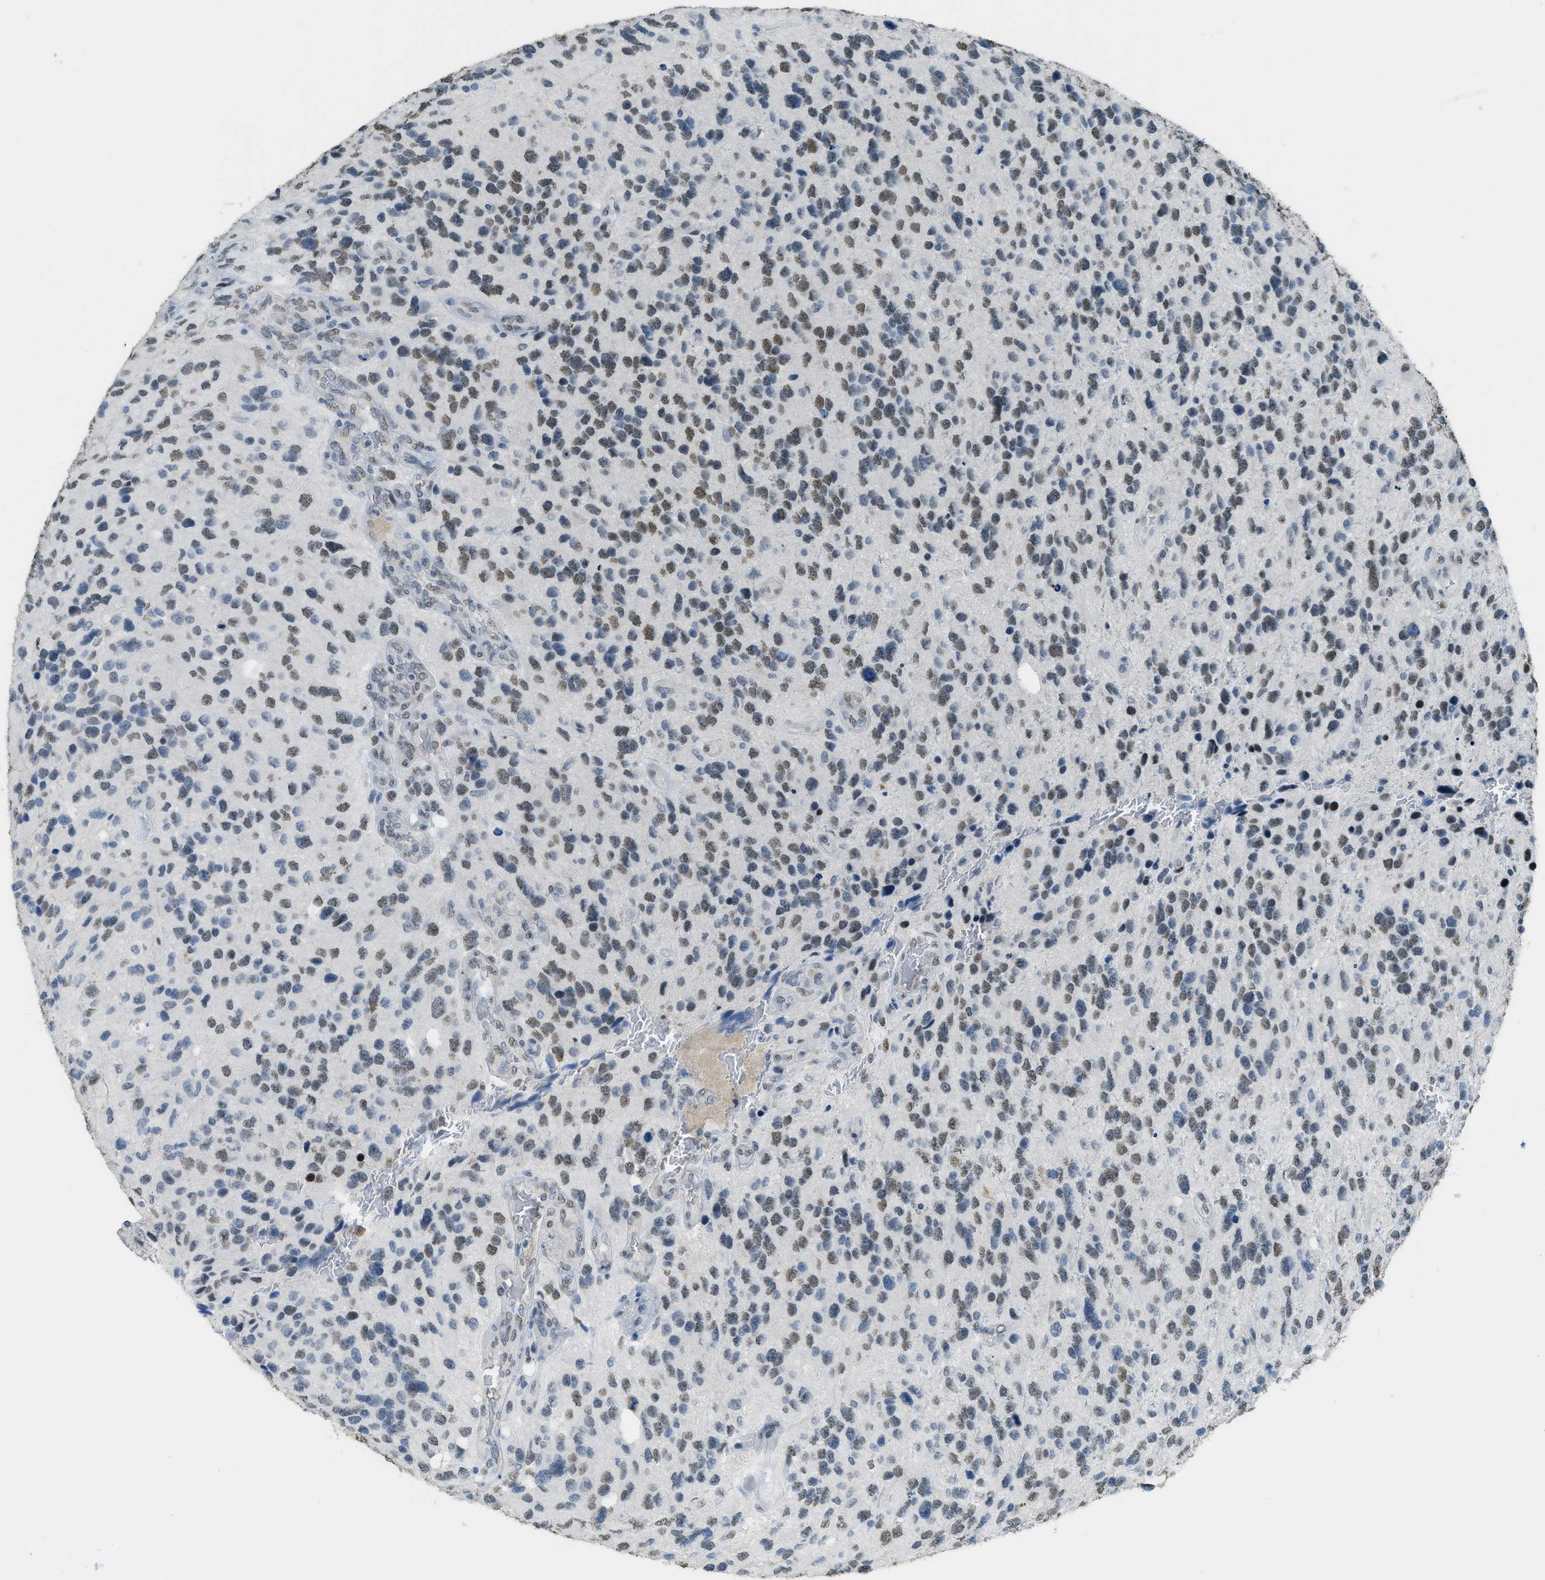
{"staining": {"intensity": "moderate", "quantity": ">75%", "location": "nuclear"}, "tissue": "glioma", "cell_type": "Tumor cells", "image_type": "cancer", "snomed": [{"axis": "morphology", "description": "Glioma, malignant, High grade"}, {"axis": "topography", "description": "Brain"}], "caption": "High-magnification brightfield microscopy of malignant glioma (high-grade) stained with DAB (3,3'-diaminobenzidine) (brown) and counterstained with hematoxylin (blue). tumor cells exhibit moderate nuclear expression is seen in approximately>75% of cells.", "gene": "TTC13", "patient": {"sex": "female", "age": 58}}